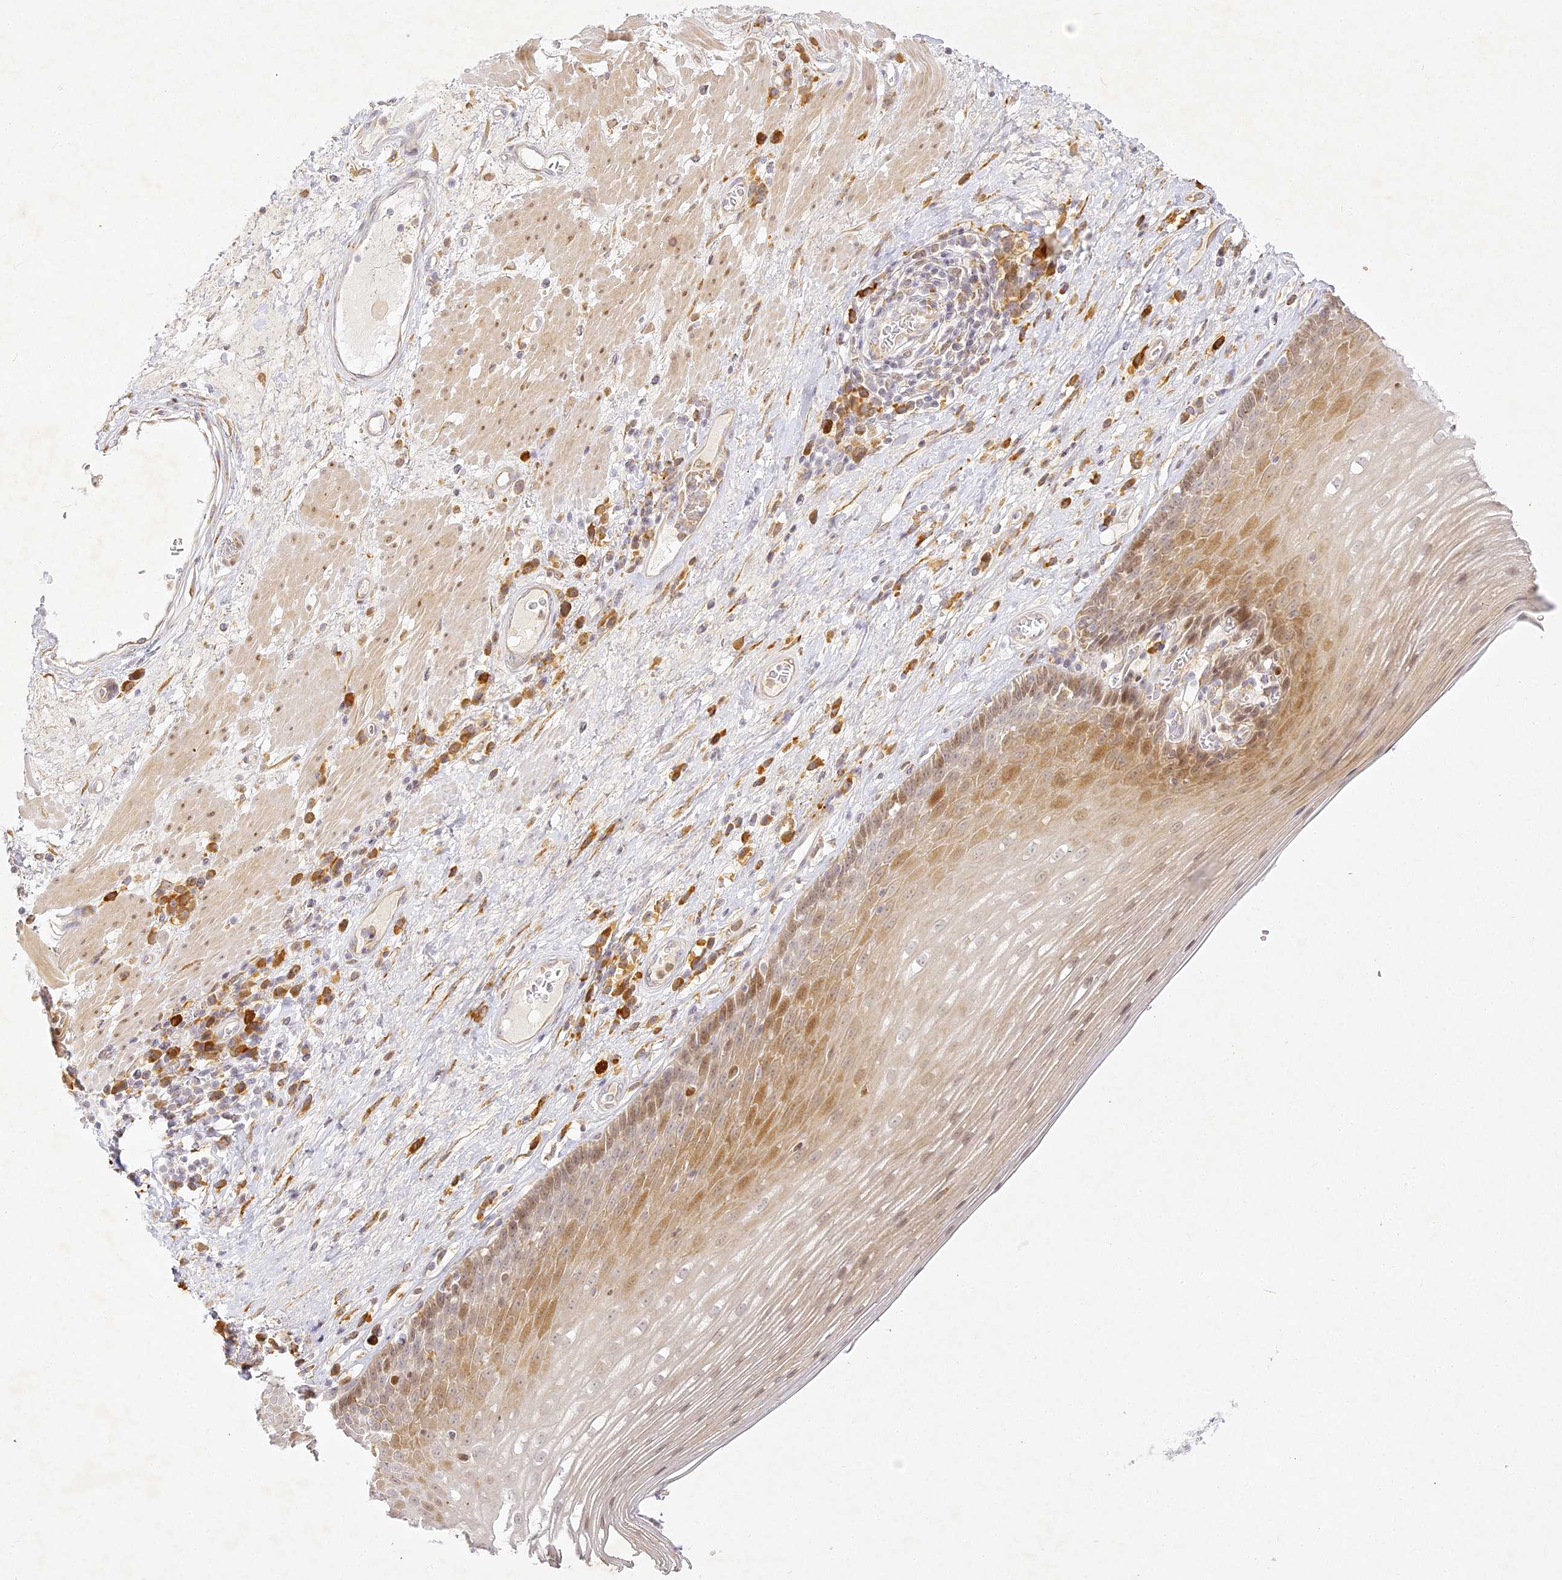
{"staining": {"intensity": "moderate", "quantity": "25%-75%", "location": "cytoplasmic/membranous,nuclear"}, "tissue": "esophagus", "cell_type": "Squamous epithelial cells", "image_type": "normal", "snomed": [{"axis": "morphology", "description": "Normal tissue, NOS"}, {"axis": "topography", "description": "Esophagus"}], "caption": "A medium amount of moderate cytoplasmic/membranous,nuclear expression is appreciated in about 25%-75% of squamous epithelial cells in unremarkable esophagus.", "gene": "SLC30A5", "patient": {"sex": "male", "age": 62}}